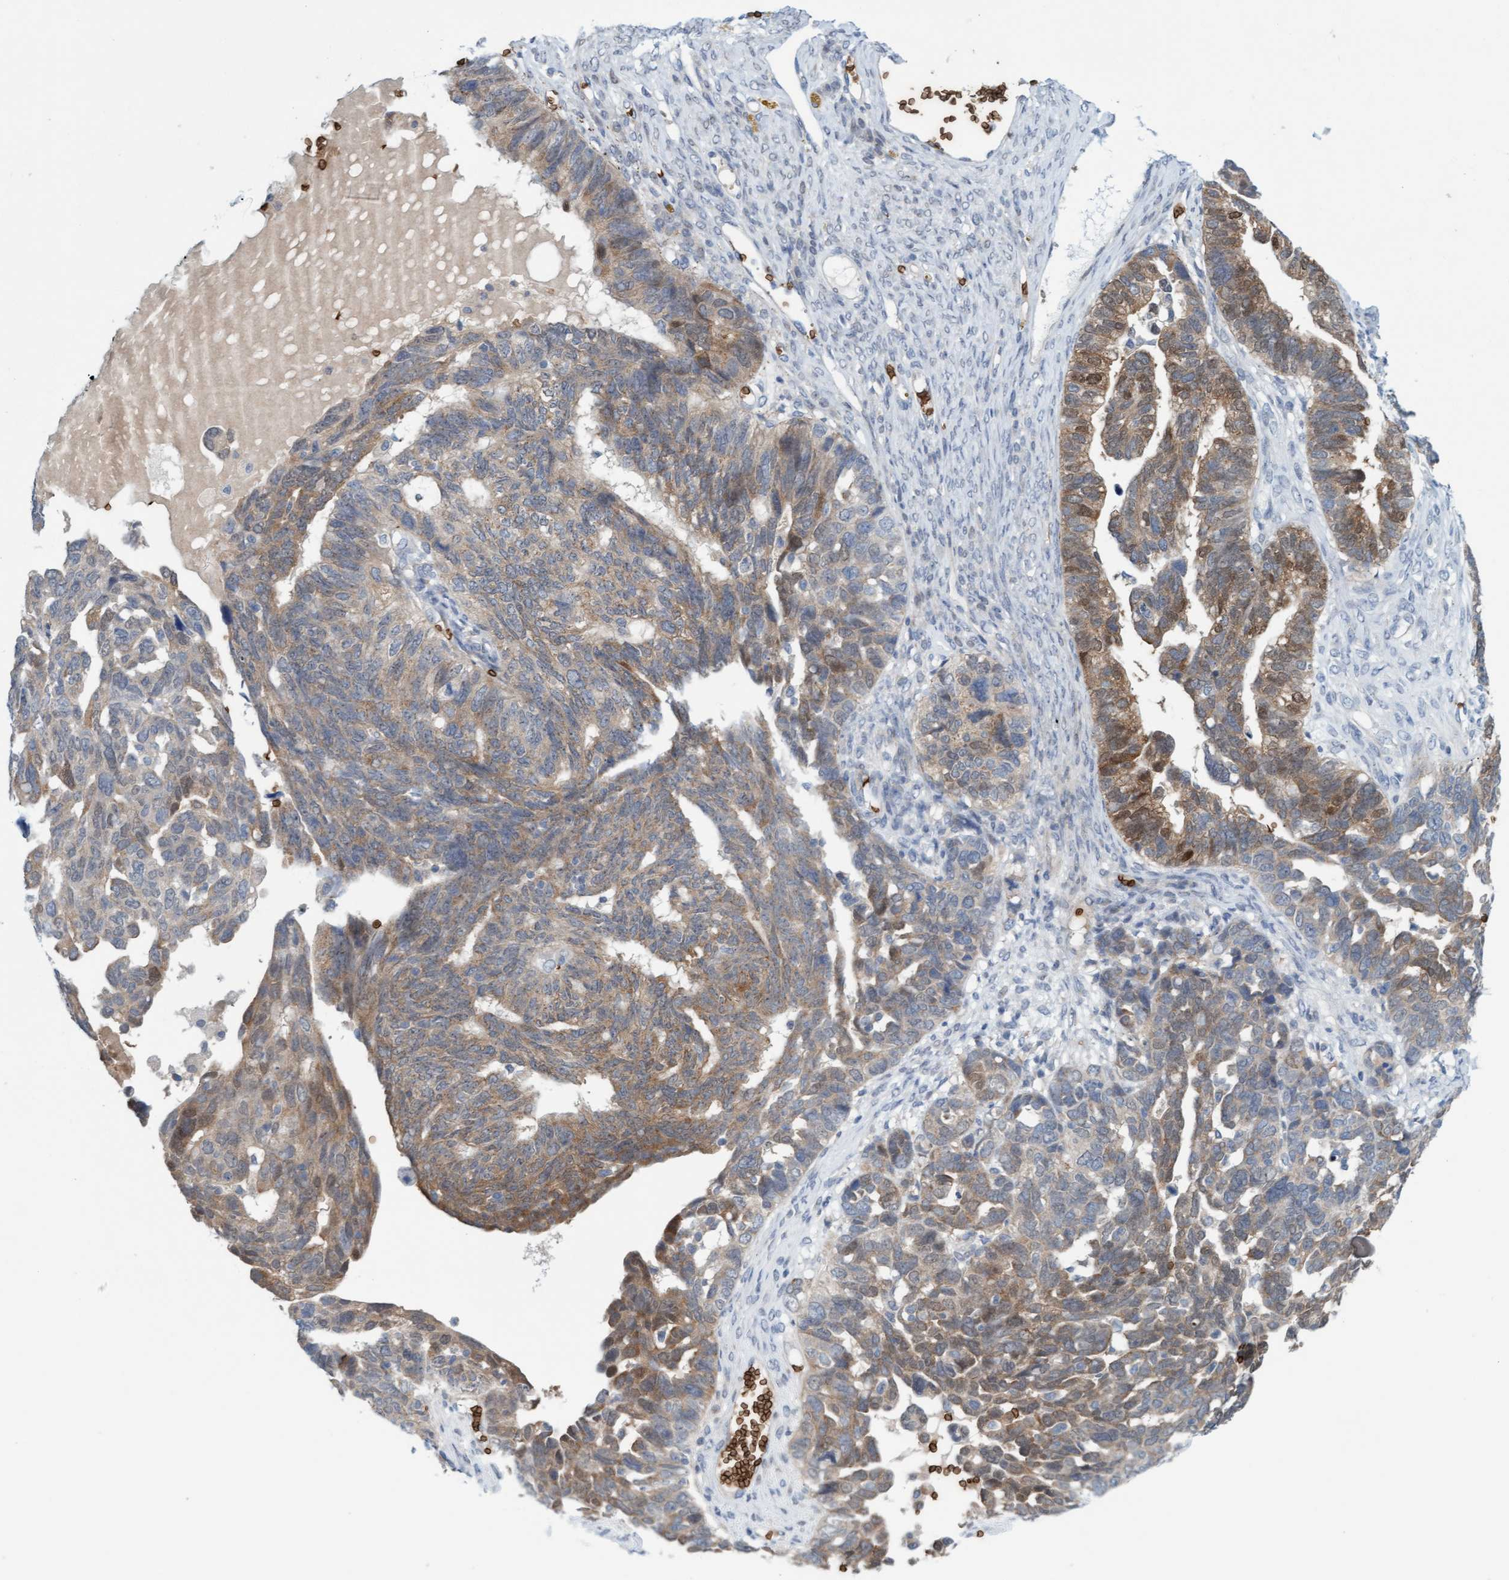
{"staining": {"intensity": "moderate", "quantity": "25%-75%", "location": "cytoplasmic/membranous"}, "tissue": "ovarian cancer", "cell_type": "Tumor cells", "image_type": "cancer", "snomed": [{"axis": "morphology", "description": "Cystadenocarcinoma, serous, NOS"}, {"axis": "topography", "description": "Ovary"}], "caption": "Ovarian cancer (serous cystadenocarcinoma) stained with immunohistochemistry exhibits moderate cytoplasmic/membranous positivity in approximately 25%-75% of tumor cells.", "gene": "SPEM2", "patient": {"sex": "female", "age": 79}}